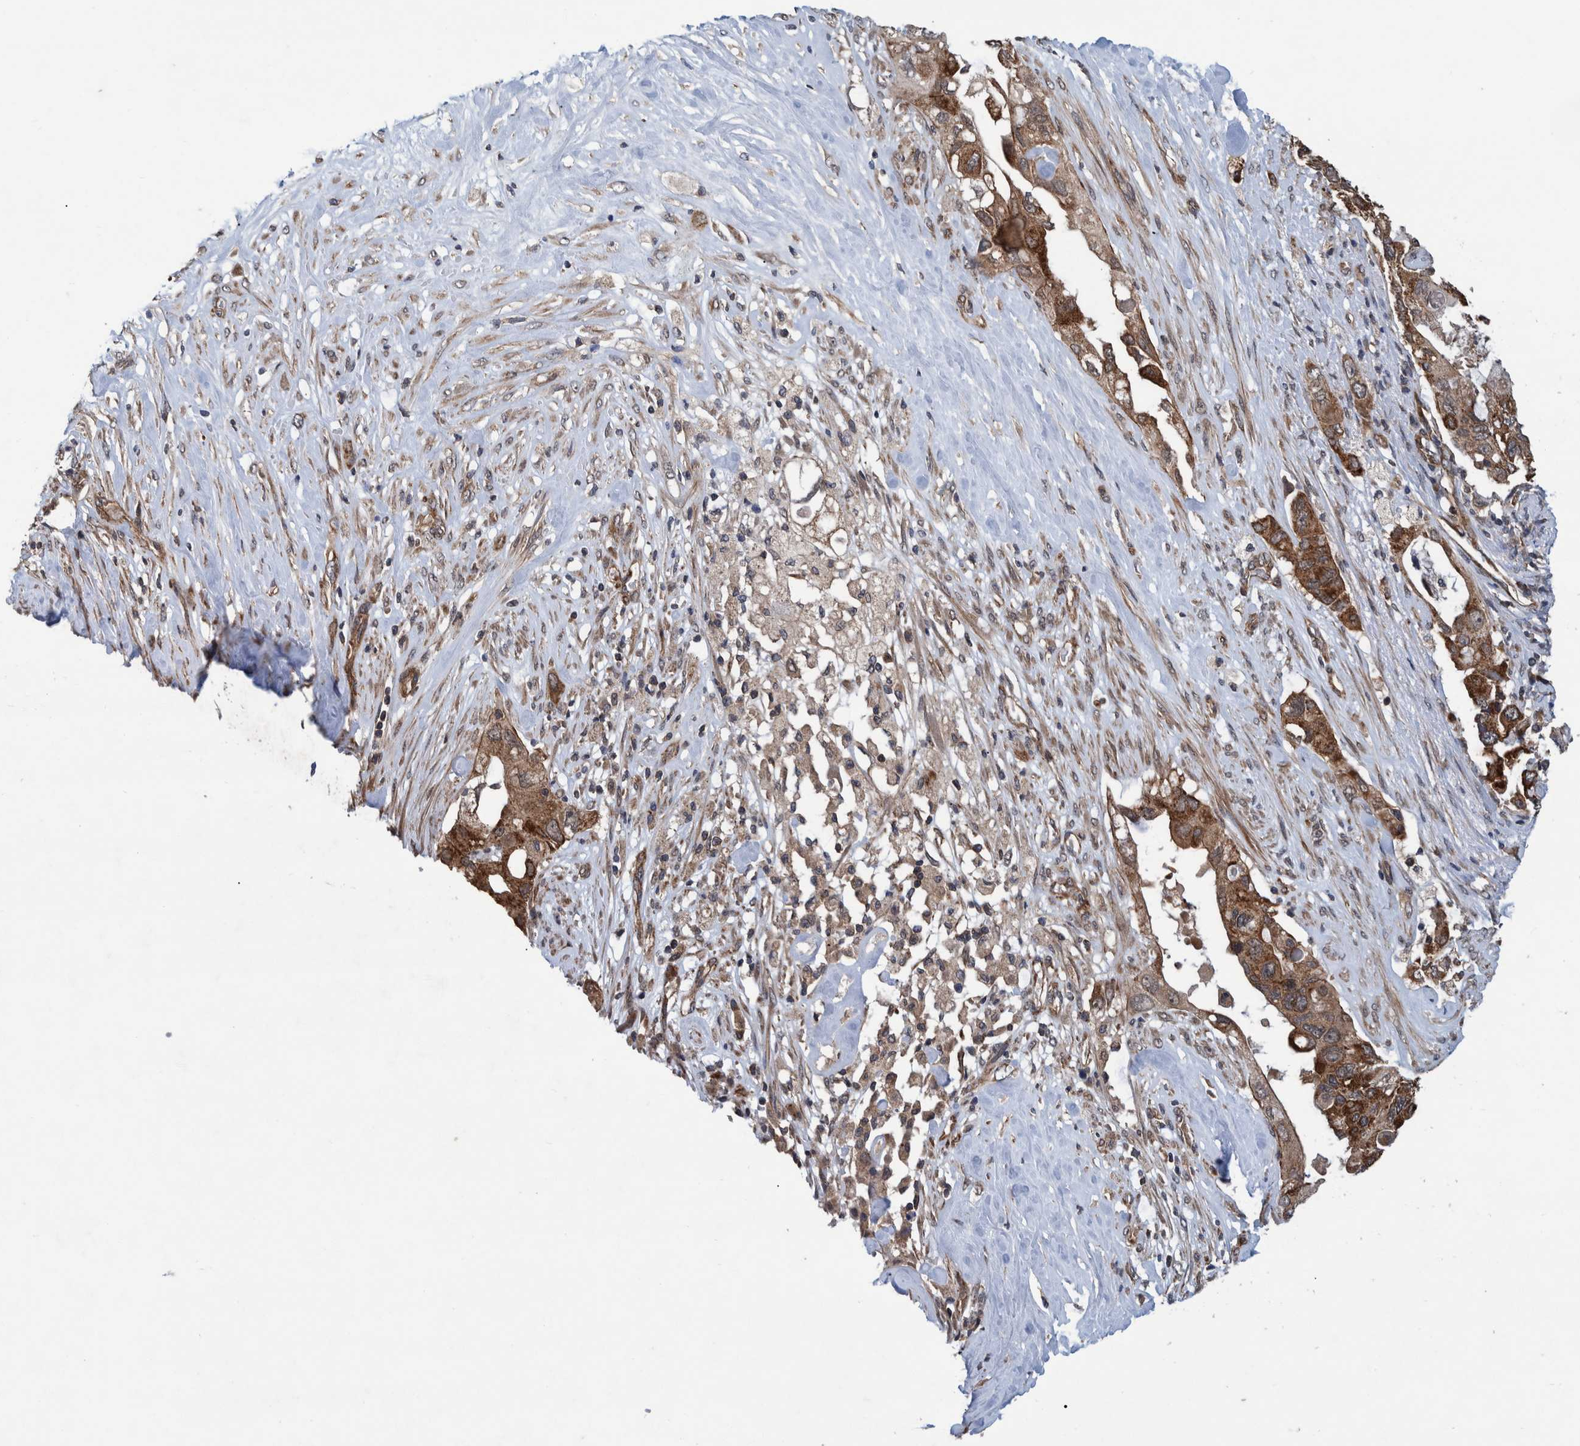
{"staining": {"intensity": "strong", "quantity": ">75%", "location": "cytoplasmic/membranous"}, "tissue": "pancreatic cancer", "cell_type": "Tumor cells", "image_type": "cancer", "snomed": [{"axis": "morphology", "description": "Adenocarcinoma, NOS"}, {"axis": "topography", "description": "Pancreas"}], "caption": "Human pancreatic cancer stained with a protein marker displays strong staining in tumor cells.", "gene": "MRPS7", "patient": {"sex": "female", "age": 56}}